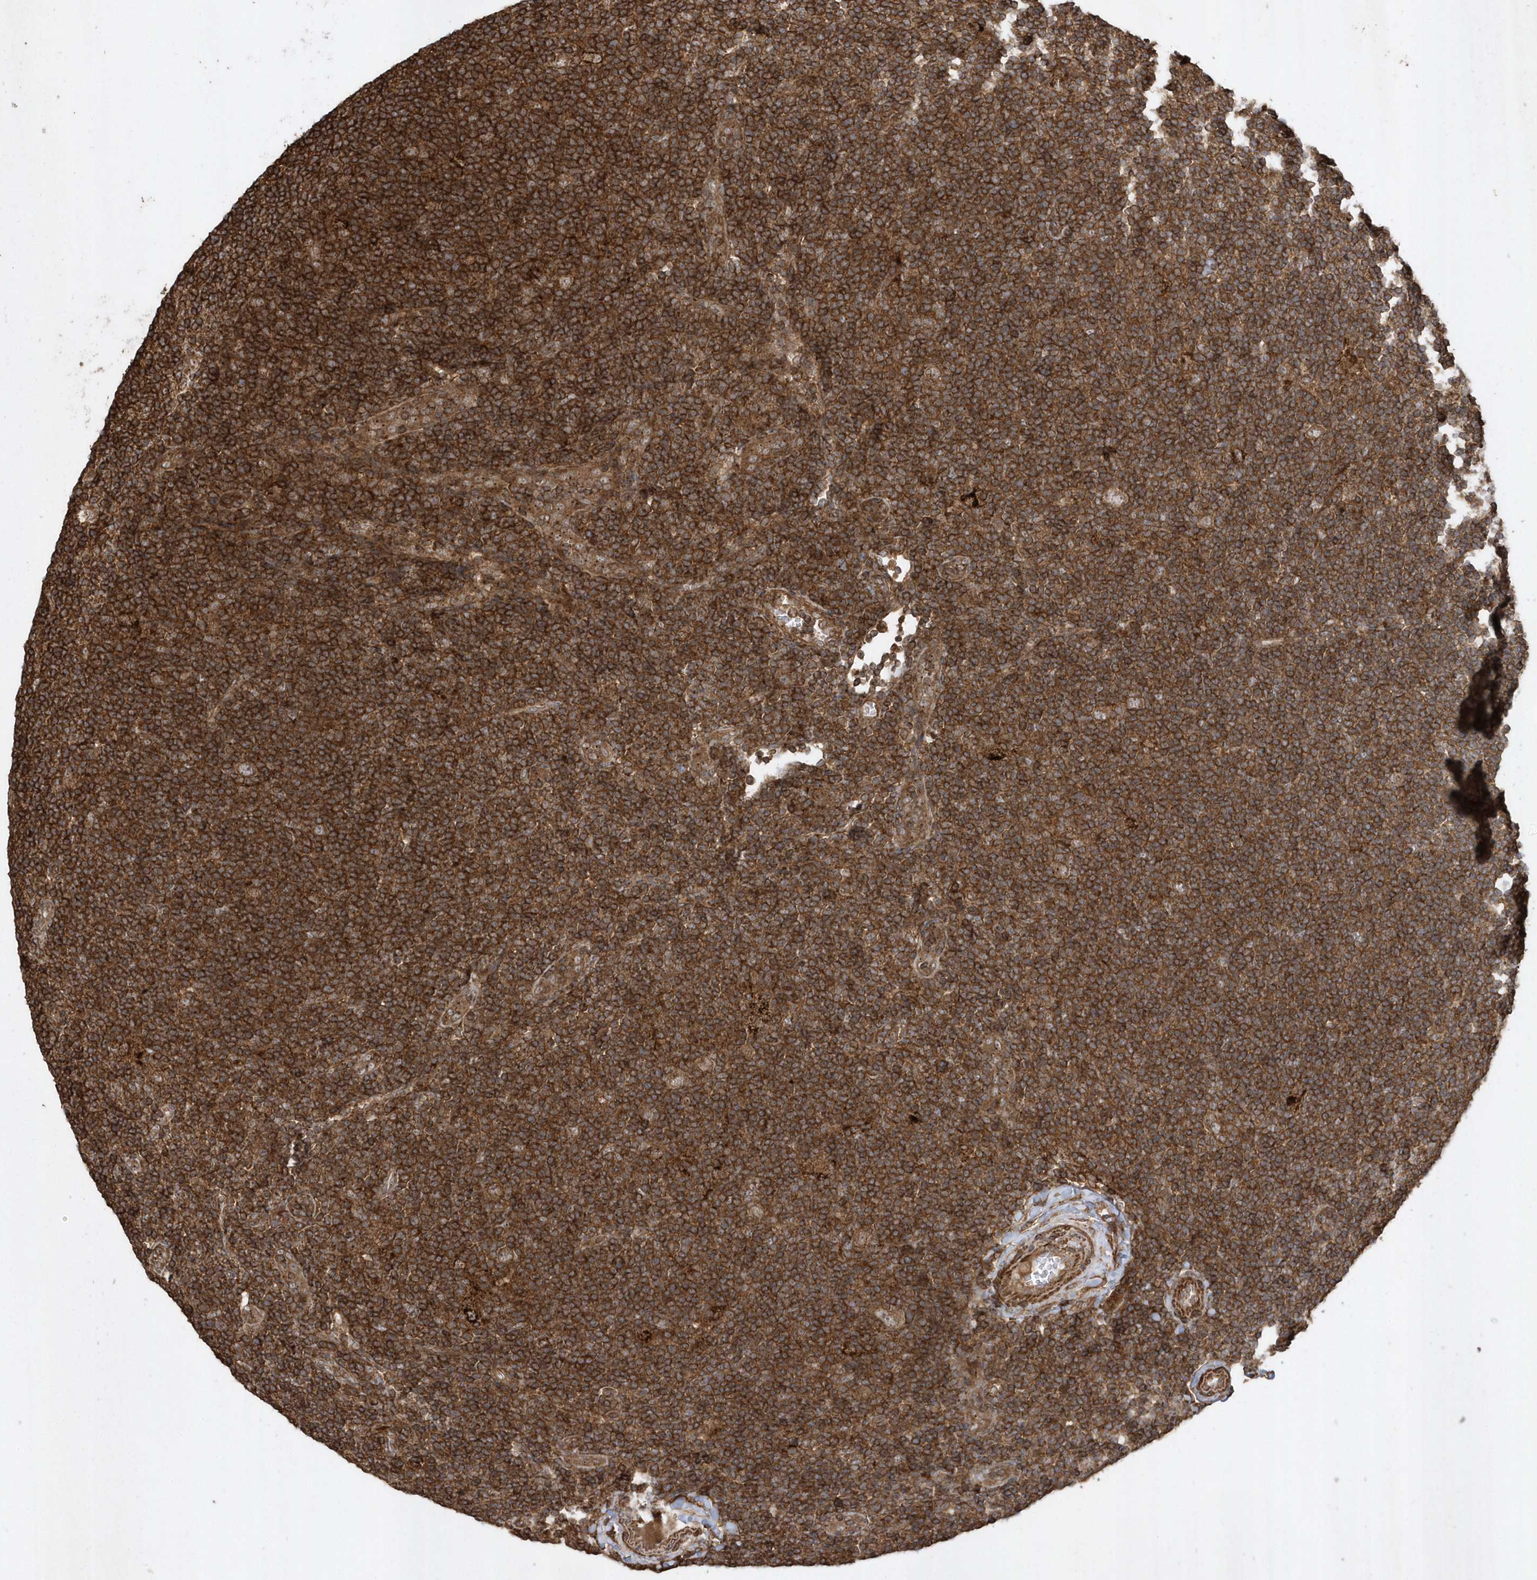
{"staining": {"intensity": "moderate", "quantity": ">75%", "location": "cytoplasmic/membranous"}, "tissue": "lymphoma", "cell_type": "Tumor cells", "image_type": "cancer", "snomed": [{"axis": "morphology", "description": "Hodgkin's disease, NOS"}, {"axis": "topography", "description": "Lymph node"}], "caption": "Immunohistochemistry (IHC) histopathology image of lymphoma stained for a protein (brown), which demonstrates medium levels of moderate cytoplasmic/membranous expression in about >75% of tumor cells.", "gene": "SENP8", "patient": {"sex": "female", "age": 57}}